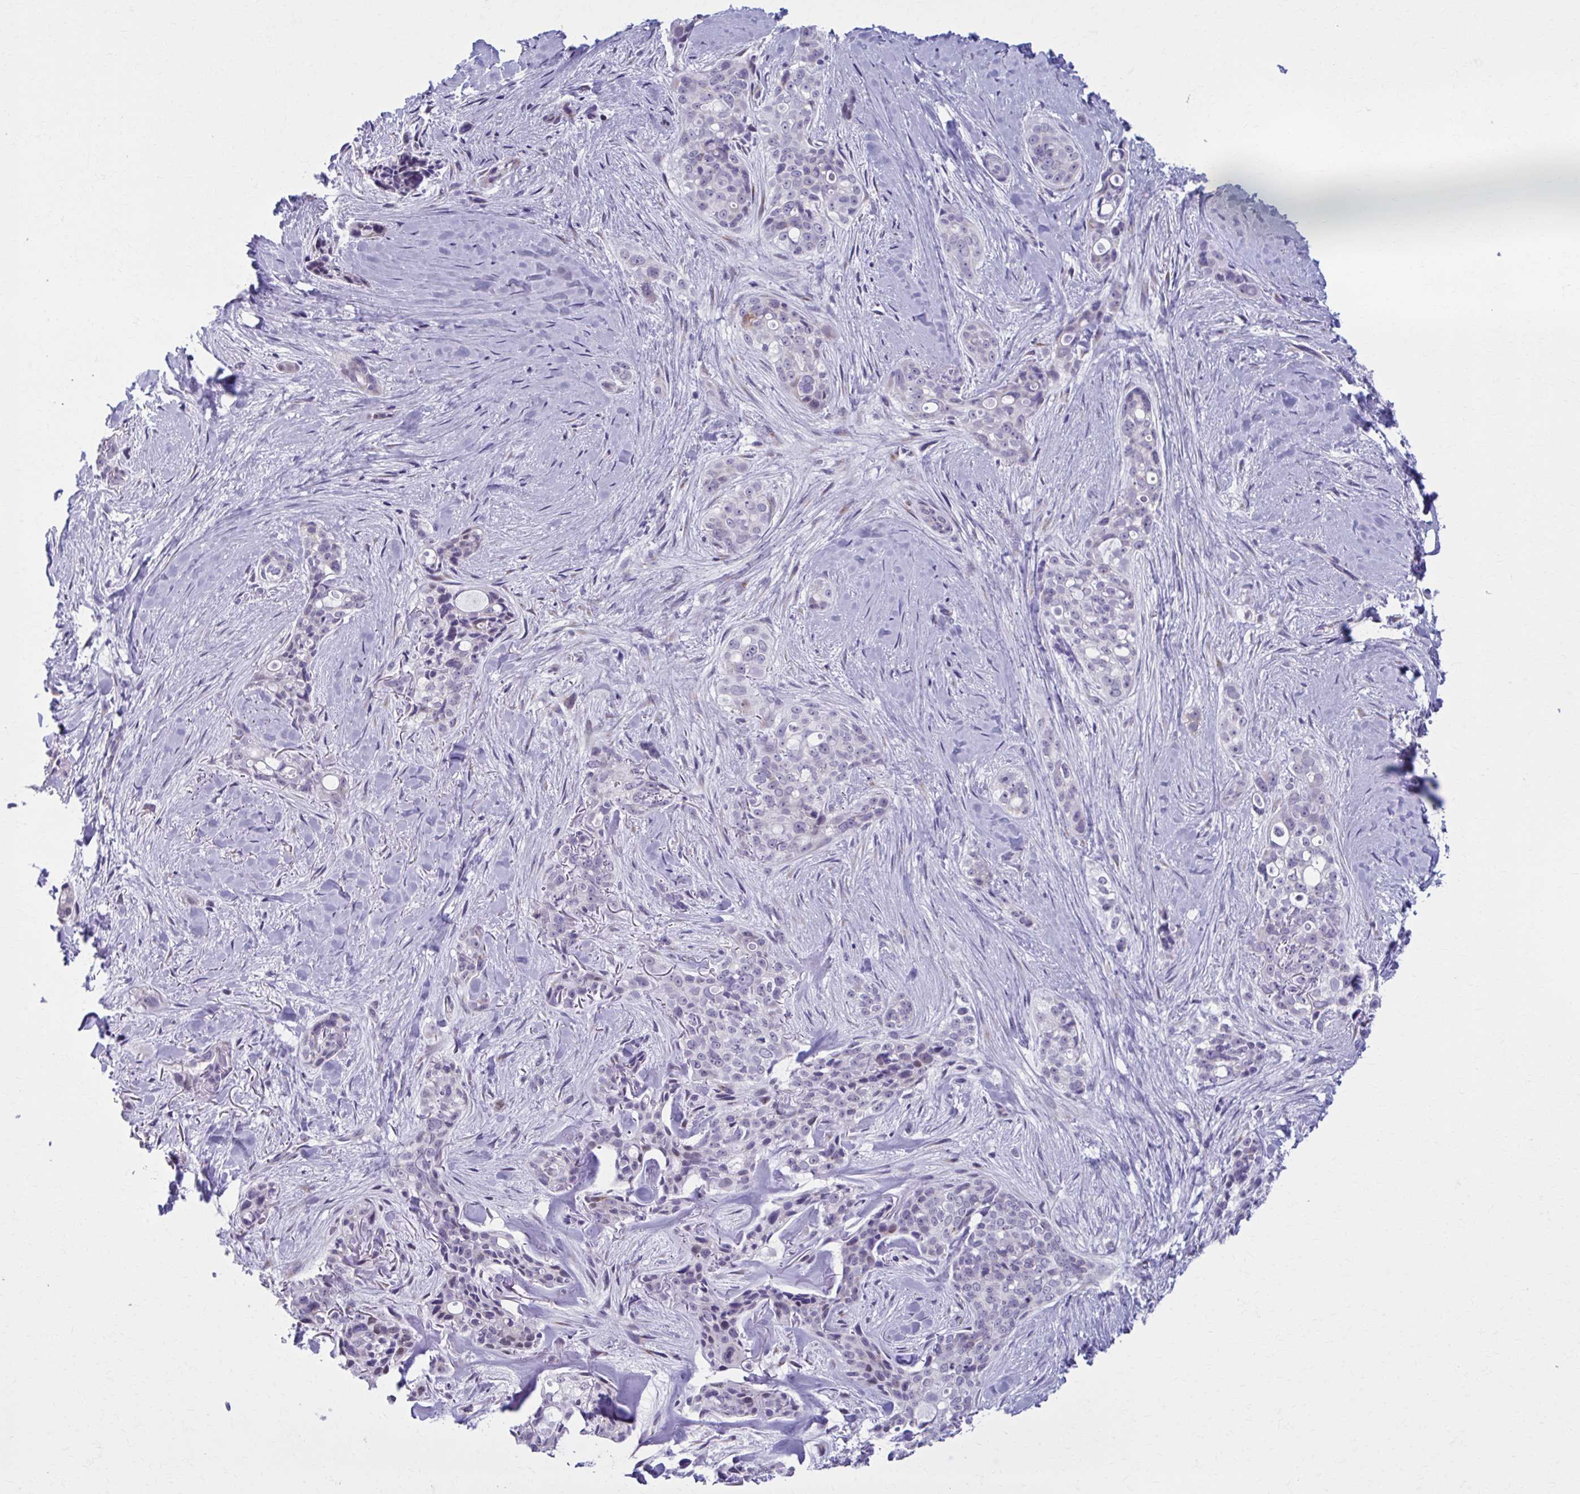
{"staining": {"intensity": "negative", "quantity": "none", "location": "none"}, "tissue": "skin cancer", "cell_type": "Tumor cells", "image_type": "cancer", "snomed": [{"axis": "morphology", "description": "Basal cell carcinoma"}, {"axis": "topography", "description": "Skin"}], "caption": "This is an immunohistochemistry photomicrograph of human basal cell carcinoma (skin). There is no expression in tumor cells.", "gene": "ZNF682", "patient": {"sex": "female", "age": 79}}